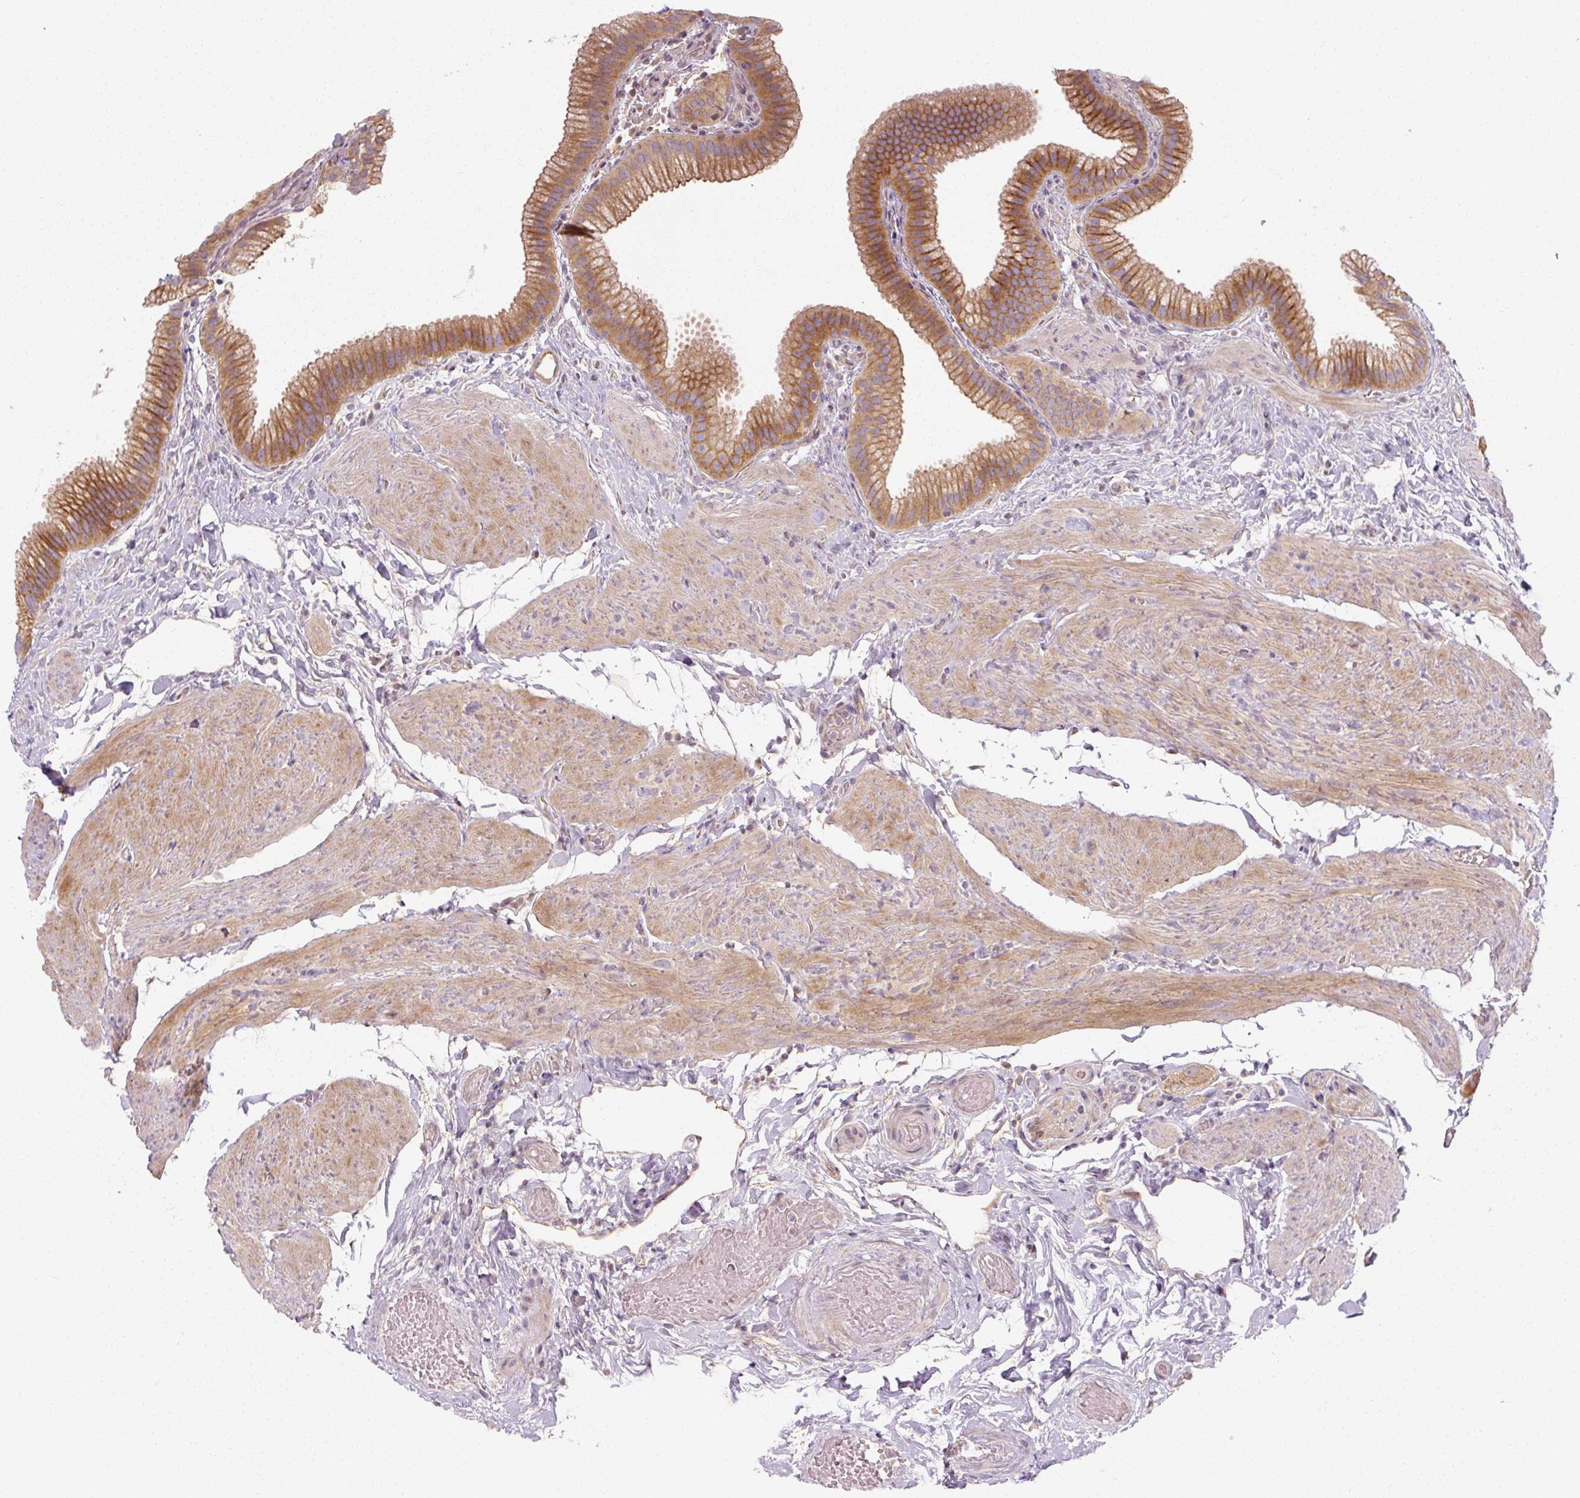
{"staining": {"intensity": "moderate", "quantity": ">75%", "location": "cytoplasmic/membranous"}, "tissue": "gallbladder", "cell_type": "Glandular cells", "image_type": "normal", "snomed": [{"axis": "morphology", "description": "Normal tissue, NOS"}, {"axis": "topography", "description": "Gallbladder"}], "caption": "Immunohistochemistry of normal gallbladder demonstrates medium levels of moderate cytoplasmic/membranous positivity in about >75% of glandular cells.", "gene": "RB1CC1", "patient": {"sex": "female", "age": 63}}